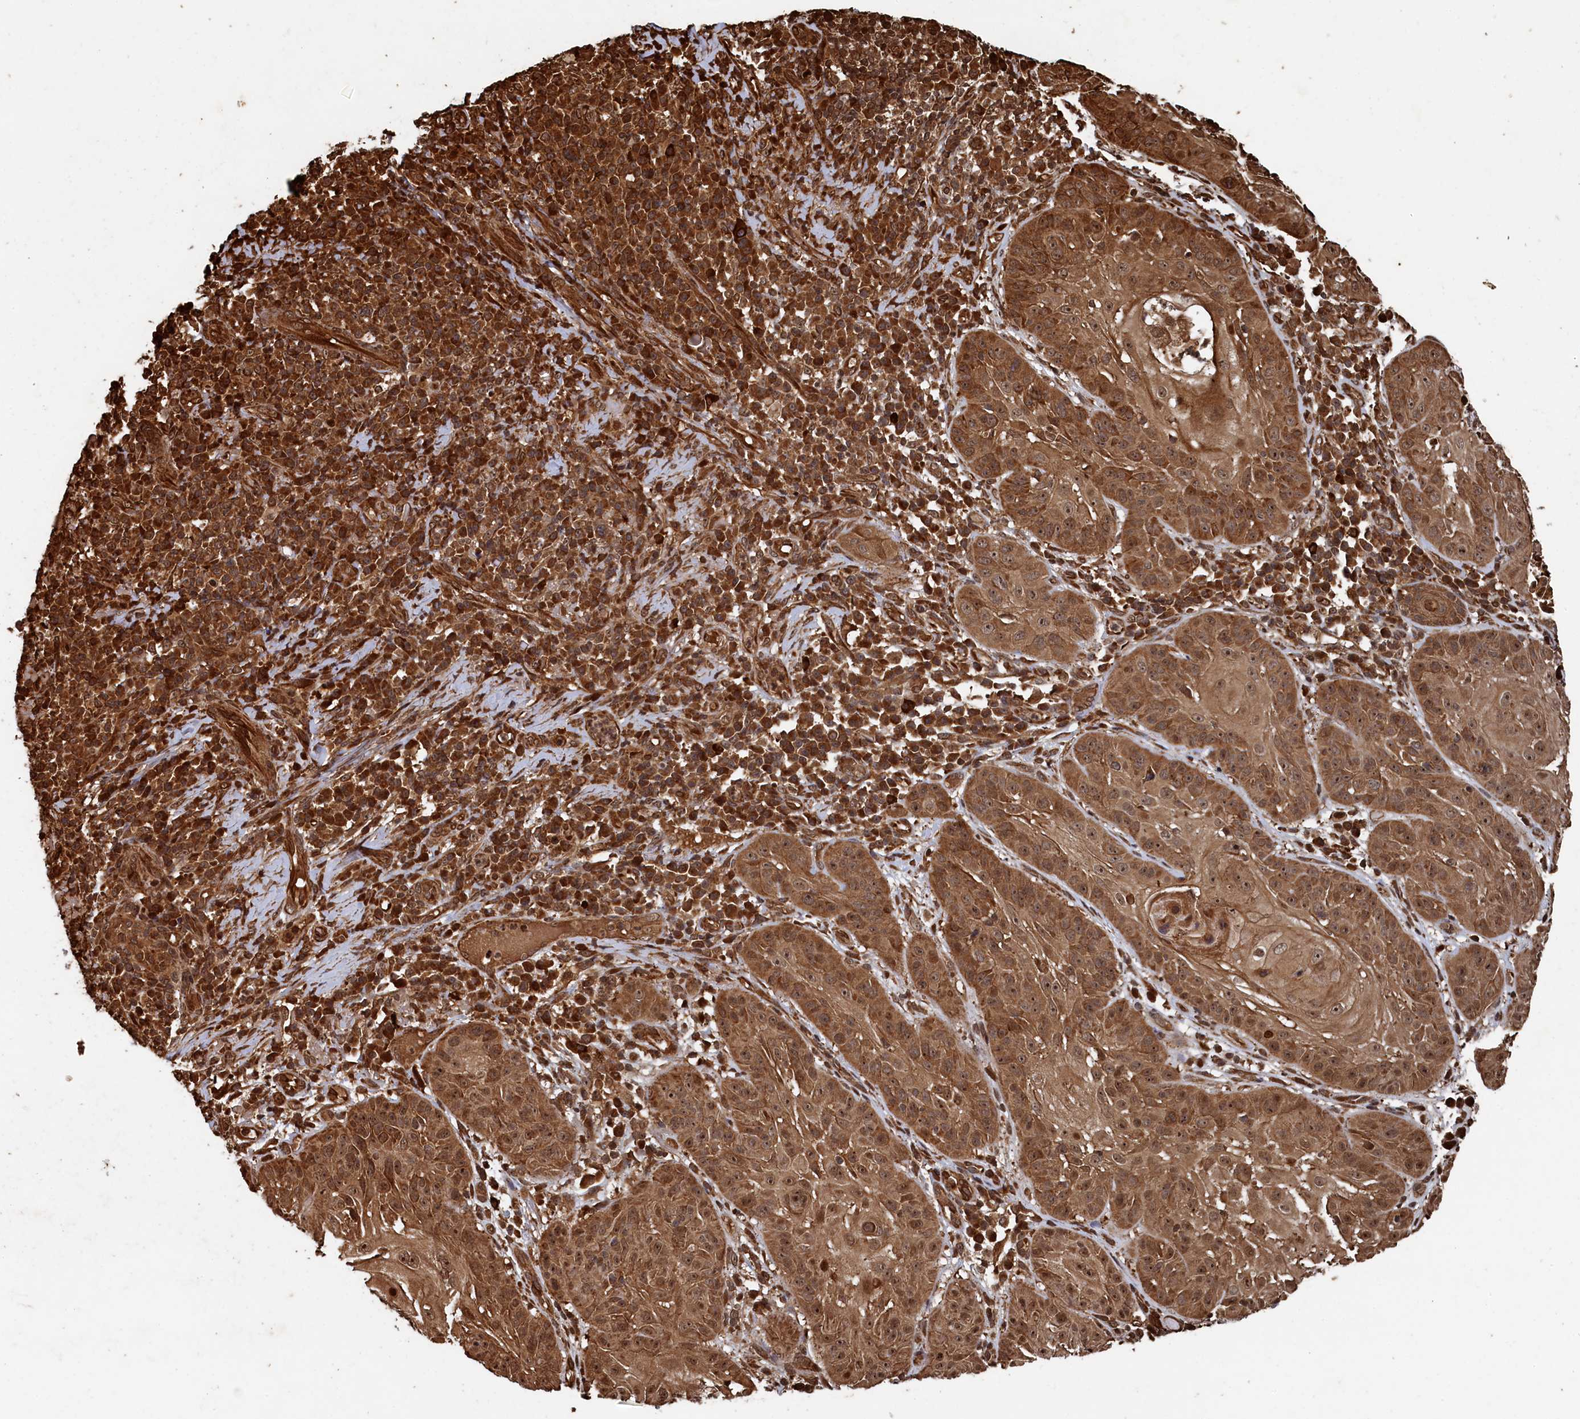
{"staining": {"intensity": "strong", "quantity": ">75%", "location": "cytoplasmic/membranous,nuclear"}, "tissue": "skin cancer", "cell_type": "Tumor cells", "image_type": "cancer", "snomed": [{"axis": "morphology", "description": "Normal tissue, NOS"}, {"axis": "morphology", "description": "Basal cell carcinoma"}, {"axis": "topography", "description": "Skin"}], "caption": "Human skin basal cell carcinoma stained with a brown dye shows strong cytoplasmic/membranous and nuclear positive positivity in approximately >75% of tumor cells.", "gene": "PIGN", "patient": {"sex": "male", "age": 93}}